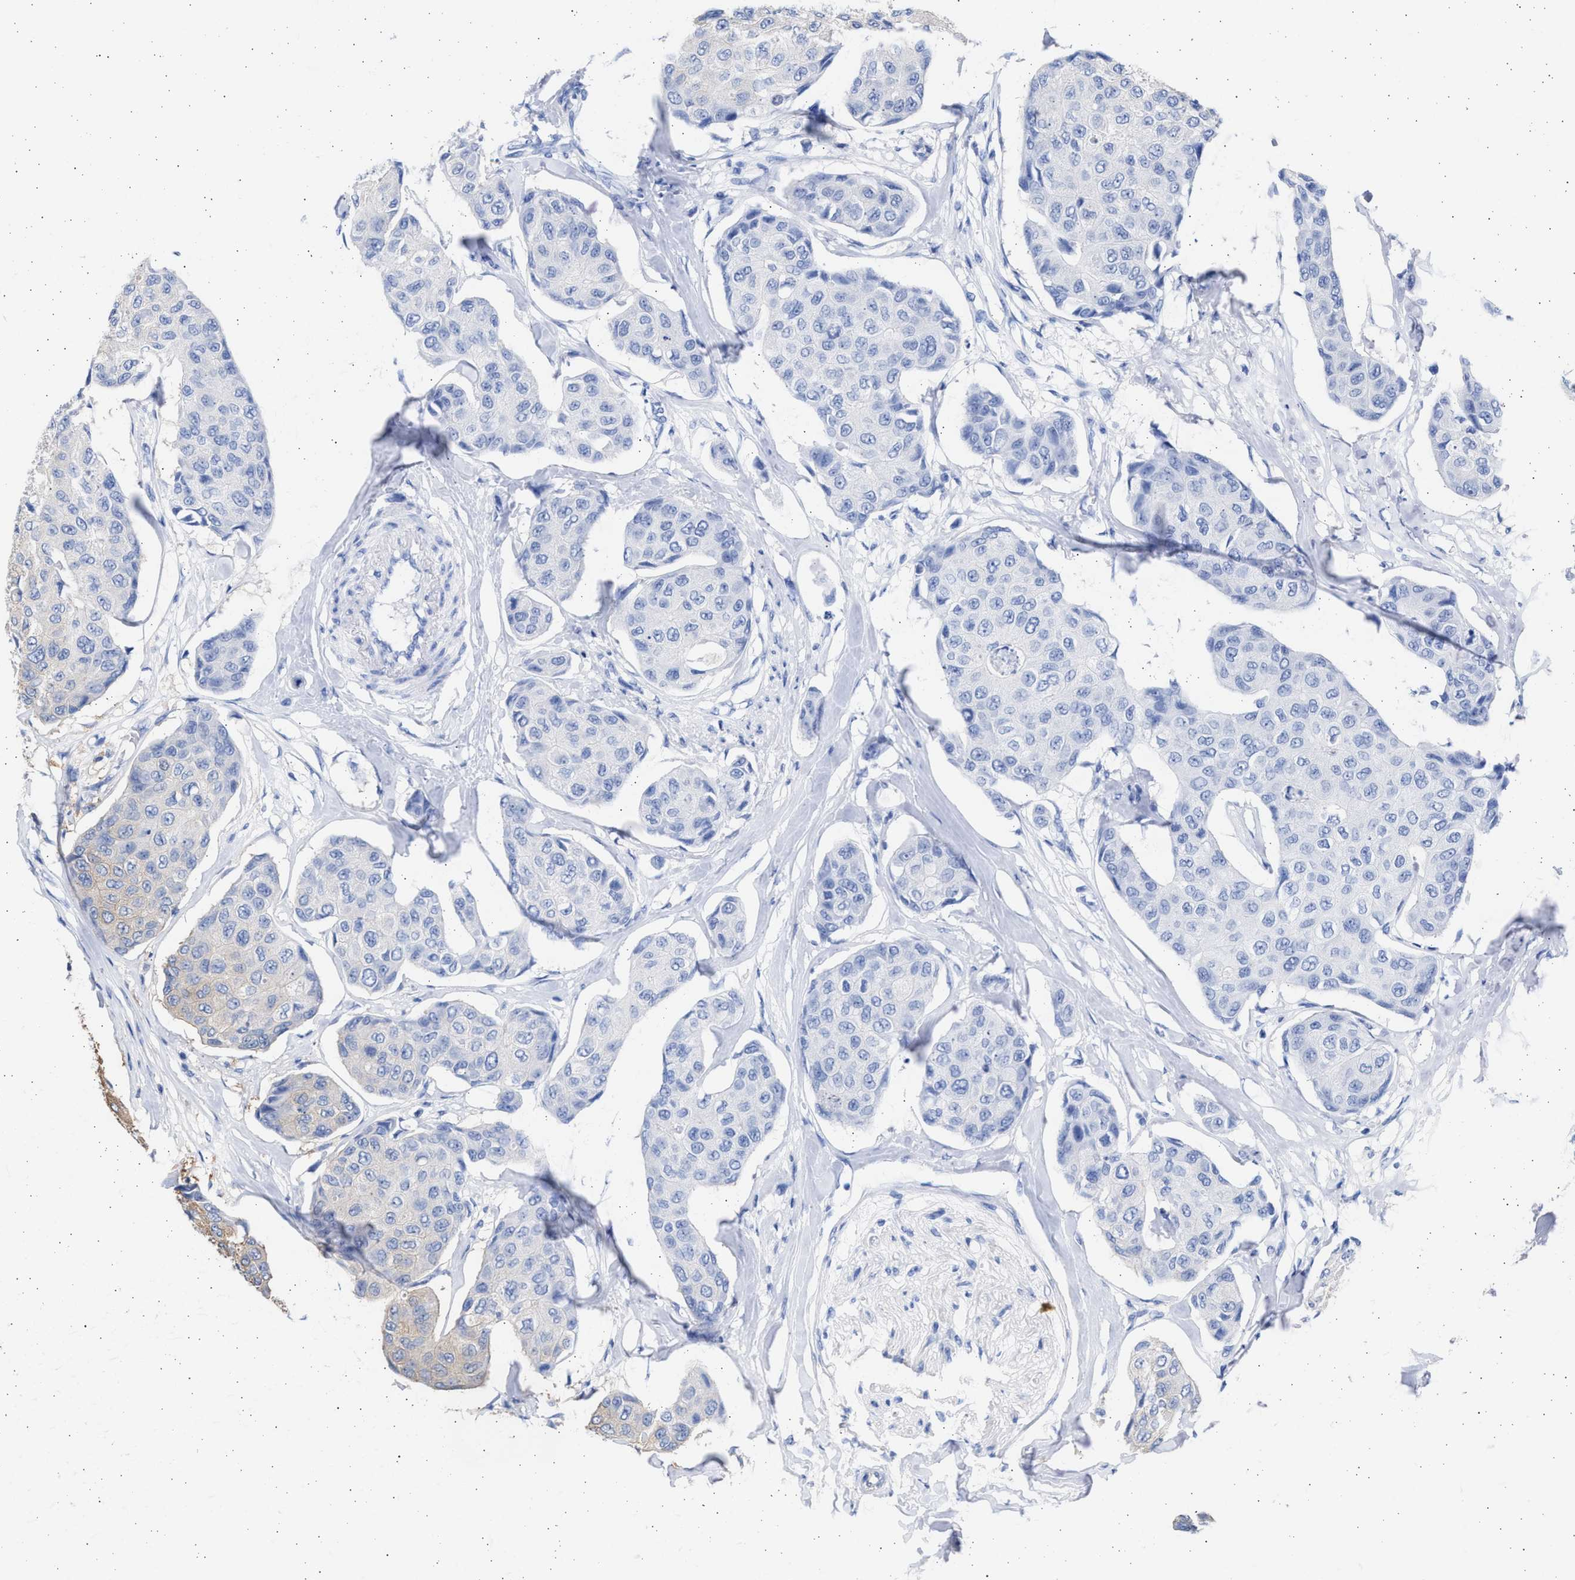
{"staining": {"intensity": "weak", "quantity": "<25%", "location": "cytoplasmic/membranous"}, "tissue": "breast cancer", "cell_type": "Tumor cells", "image_type": "cancer", "snomed": [{"axis": "morphology", "description": "Duct carcinoma"}, {"axis": "topography", "description": "Breast"}], "caption": "The image reveals no significant expression in tumor cells of infiltrating ductal carcinoma (breast). (DAB IHC, high magnification).", "gene": "ALDOC", "patient": {"sex": "female", "age": 80}}